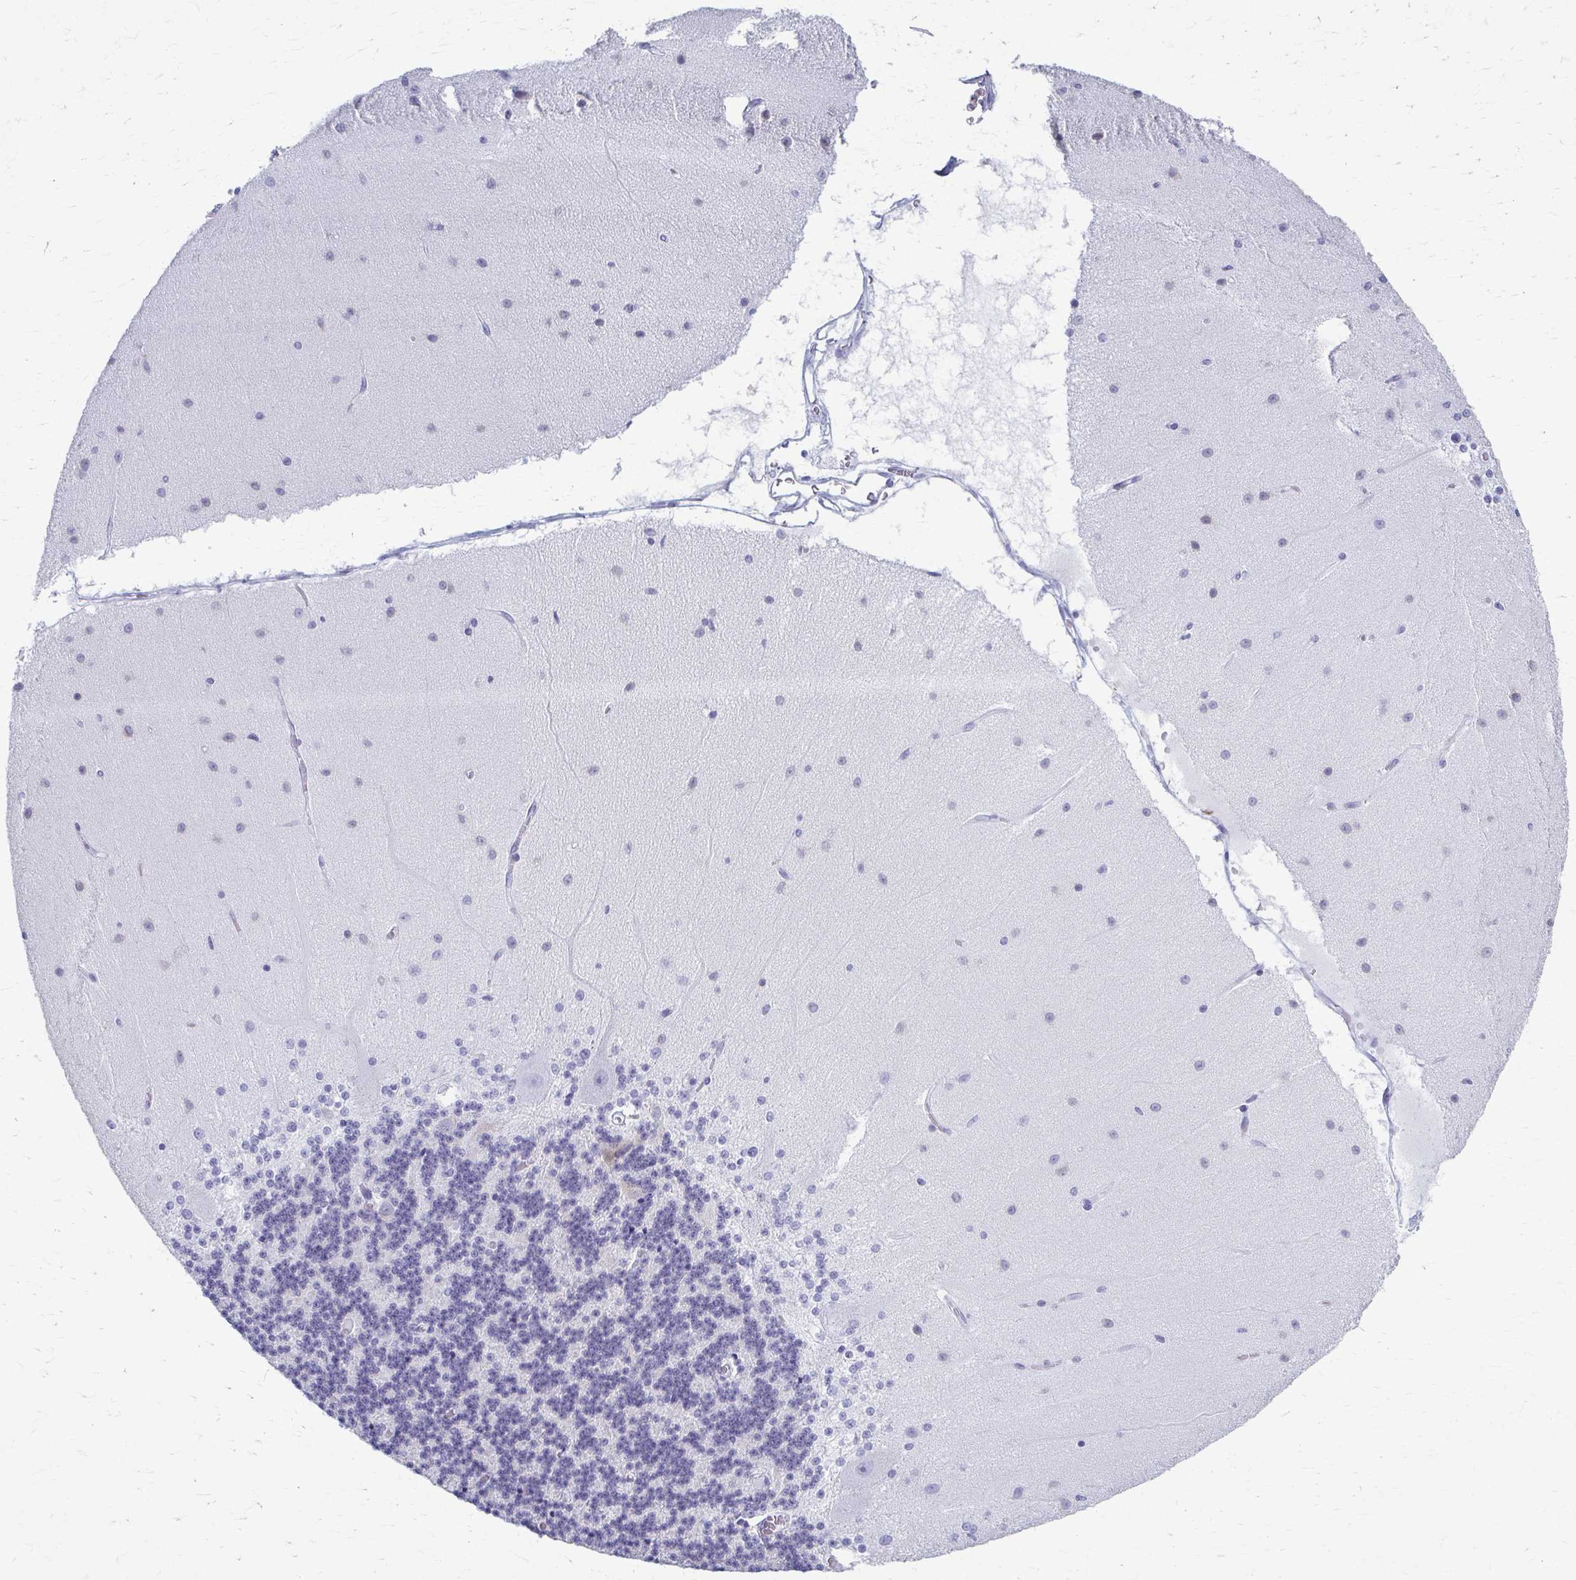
{"staining": {"intensity": "negative", "quantity": "none", "location": "none"}, "tissue": "cerebellum", "cell_type": "Cells in granular layer", "image_type": "normal", "snomed": [{"axis": "morphology", "description": "Normal tissue, NOS"}, {"axis": "topography", "description": "Cerebellum"}], "caption": "High power microscopy micrograph of an immunohistochemistry image of benign cerebellum, revealing no significant staining in cells in granular layer. The staining was performed using DAB to visualize the protein expression in brown, while the nuclei were stained in blue with hematoxylin (Magnification: 20x).", "gene": "CELF5", "patient": {"sex": "female", "age": 54}}